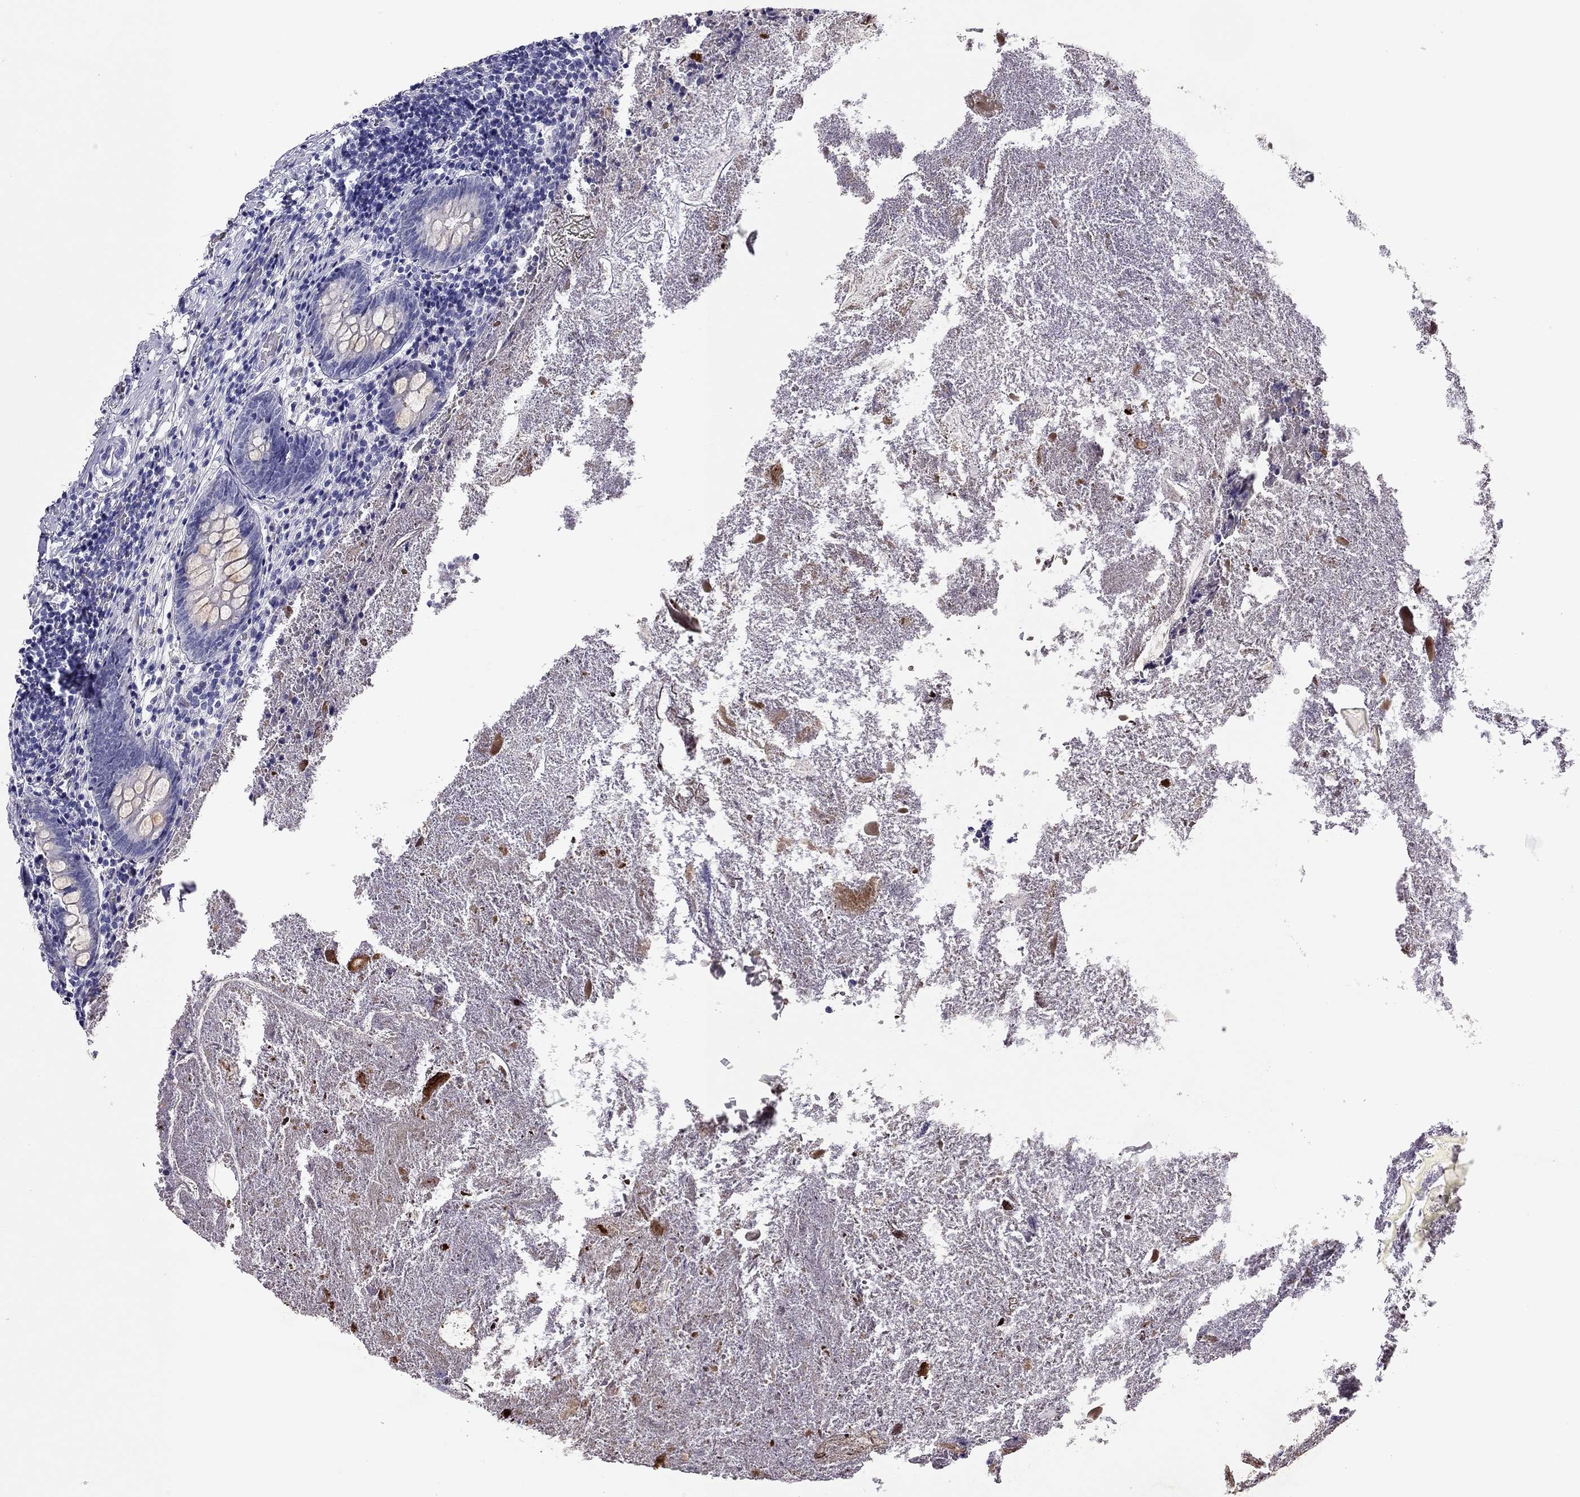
{"staining": {"intensity": "moderate", "quantity": "<25%", "location": "cytoplasmic/membranous"}, "tissue": "appendix", "cell_type": "Glandular cells", "image_type": "normal", "snomed": [{"axis": "morphology", "description": "Normal tissue, NOS"}, {"axis": "topography", "description": "Appendix"}], "caption": "IHC (DAB (3,3'-diaminobenzidine)) staining of benign appendix demonstrates moderate cytoplasmic/membranous protein expression in about <25% of glandular cells.", "gene": "CAPNS2", "patient": {"sex": "female", "age": 23}}